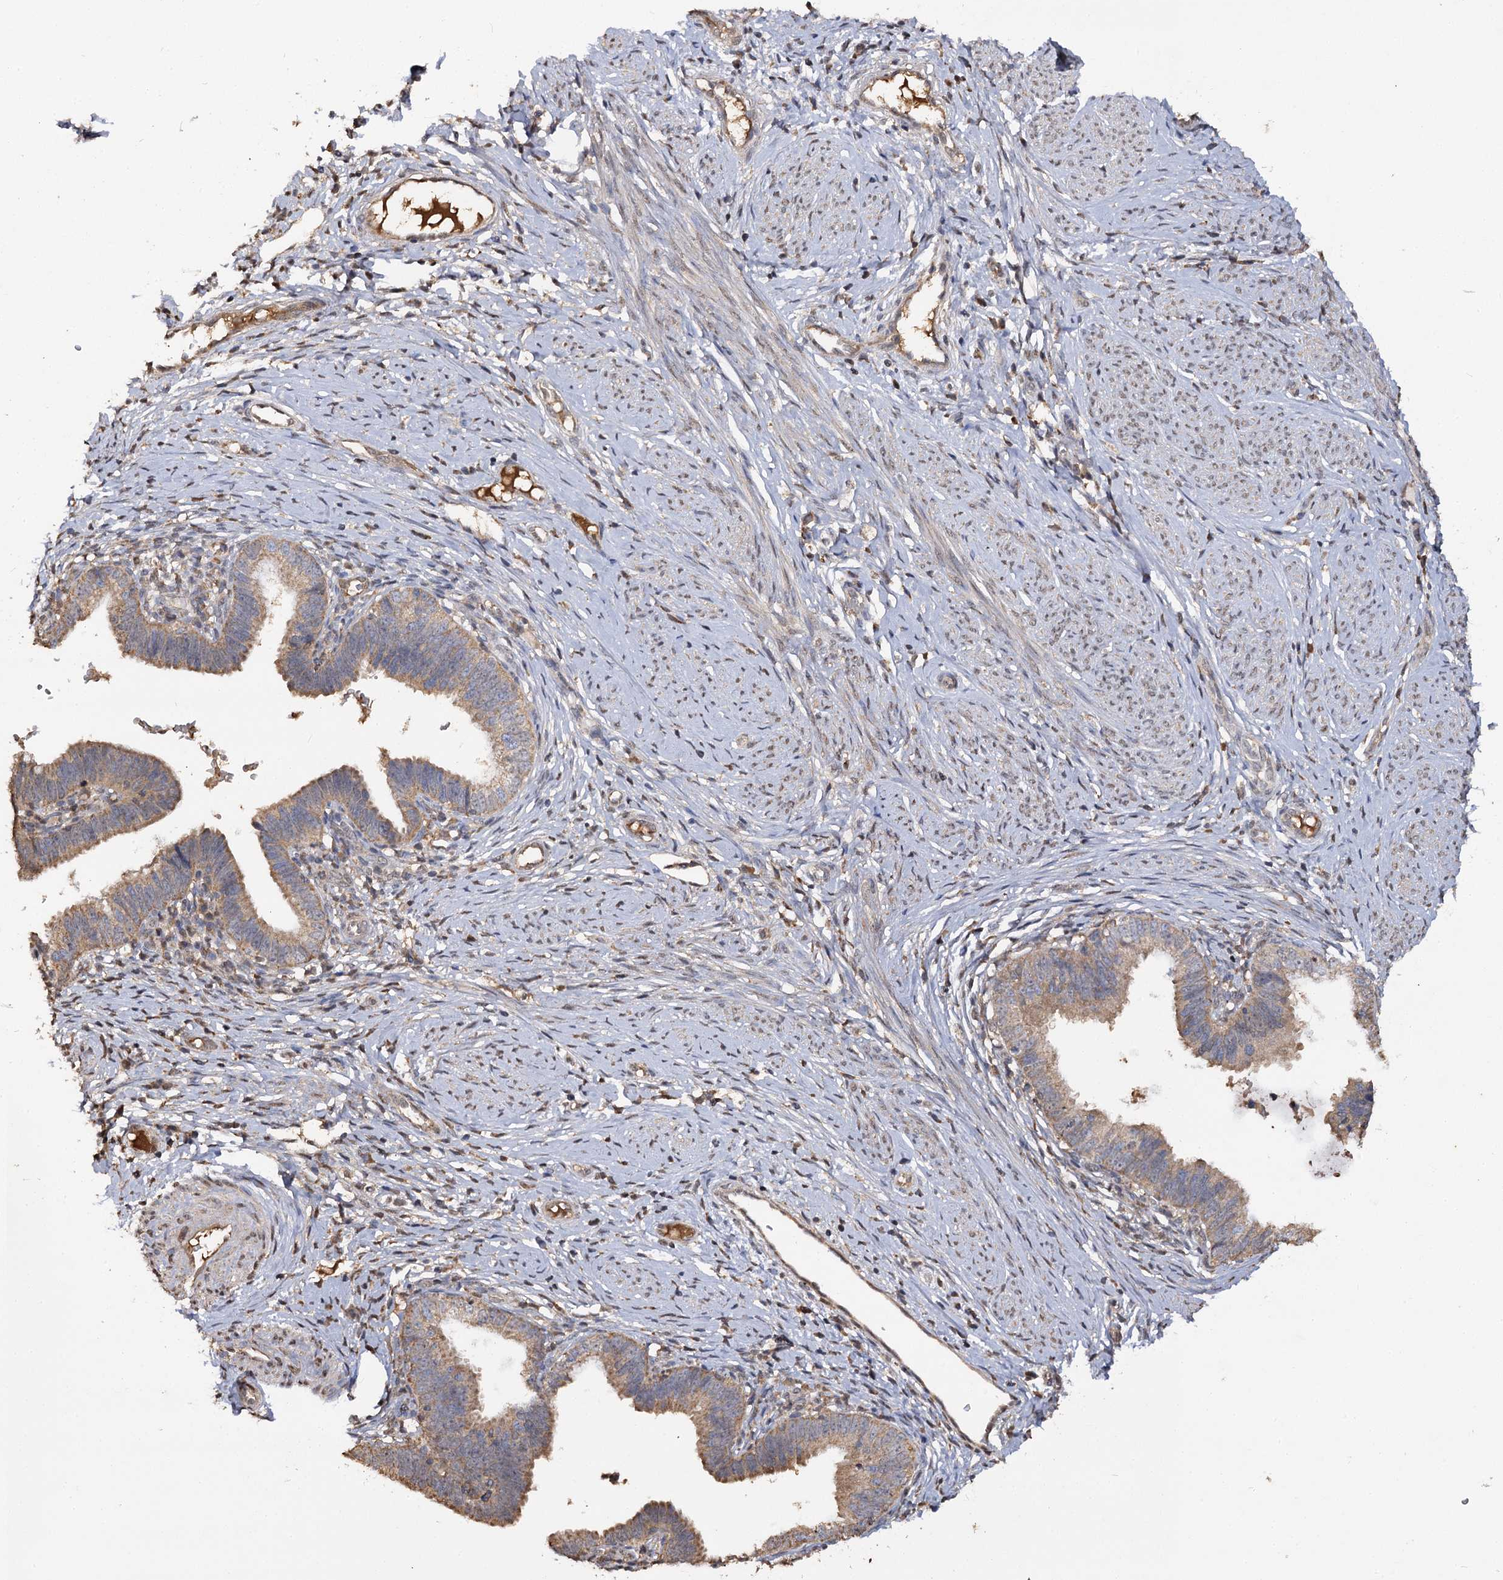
{"staining": {"intensity": "moderate", "quantity": ">75%", "location": "cytoplasmic/membranous"}, "tissue": "cervical cancer", "cell_type": "Tumor cells", "image_type": "cancer", "snomed": [{"axis": "morphology", "description": "Adenocarcinoma, NOS"}, {"axis": "topography", "description": "Cervix"}], "caption": "Cervical cancer stained for a protein reveals moderate cytoplasmic/membranous positivity in tumor cells.", "gene": "ARL13A", "patient": {"sex": "female", "age": 36}}